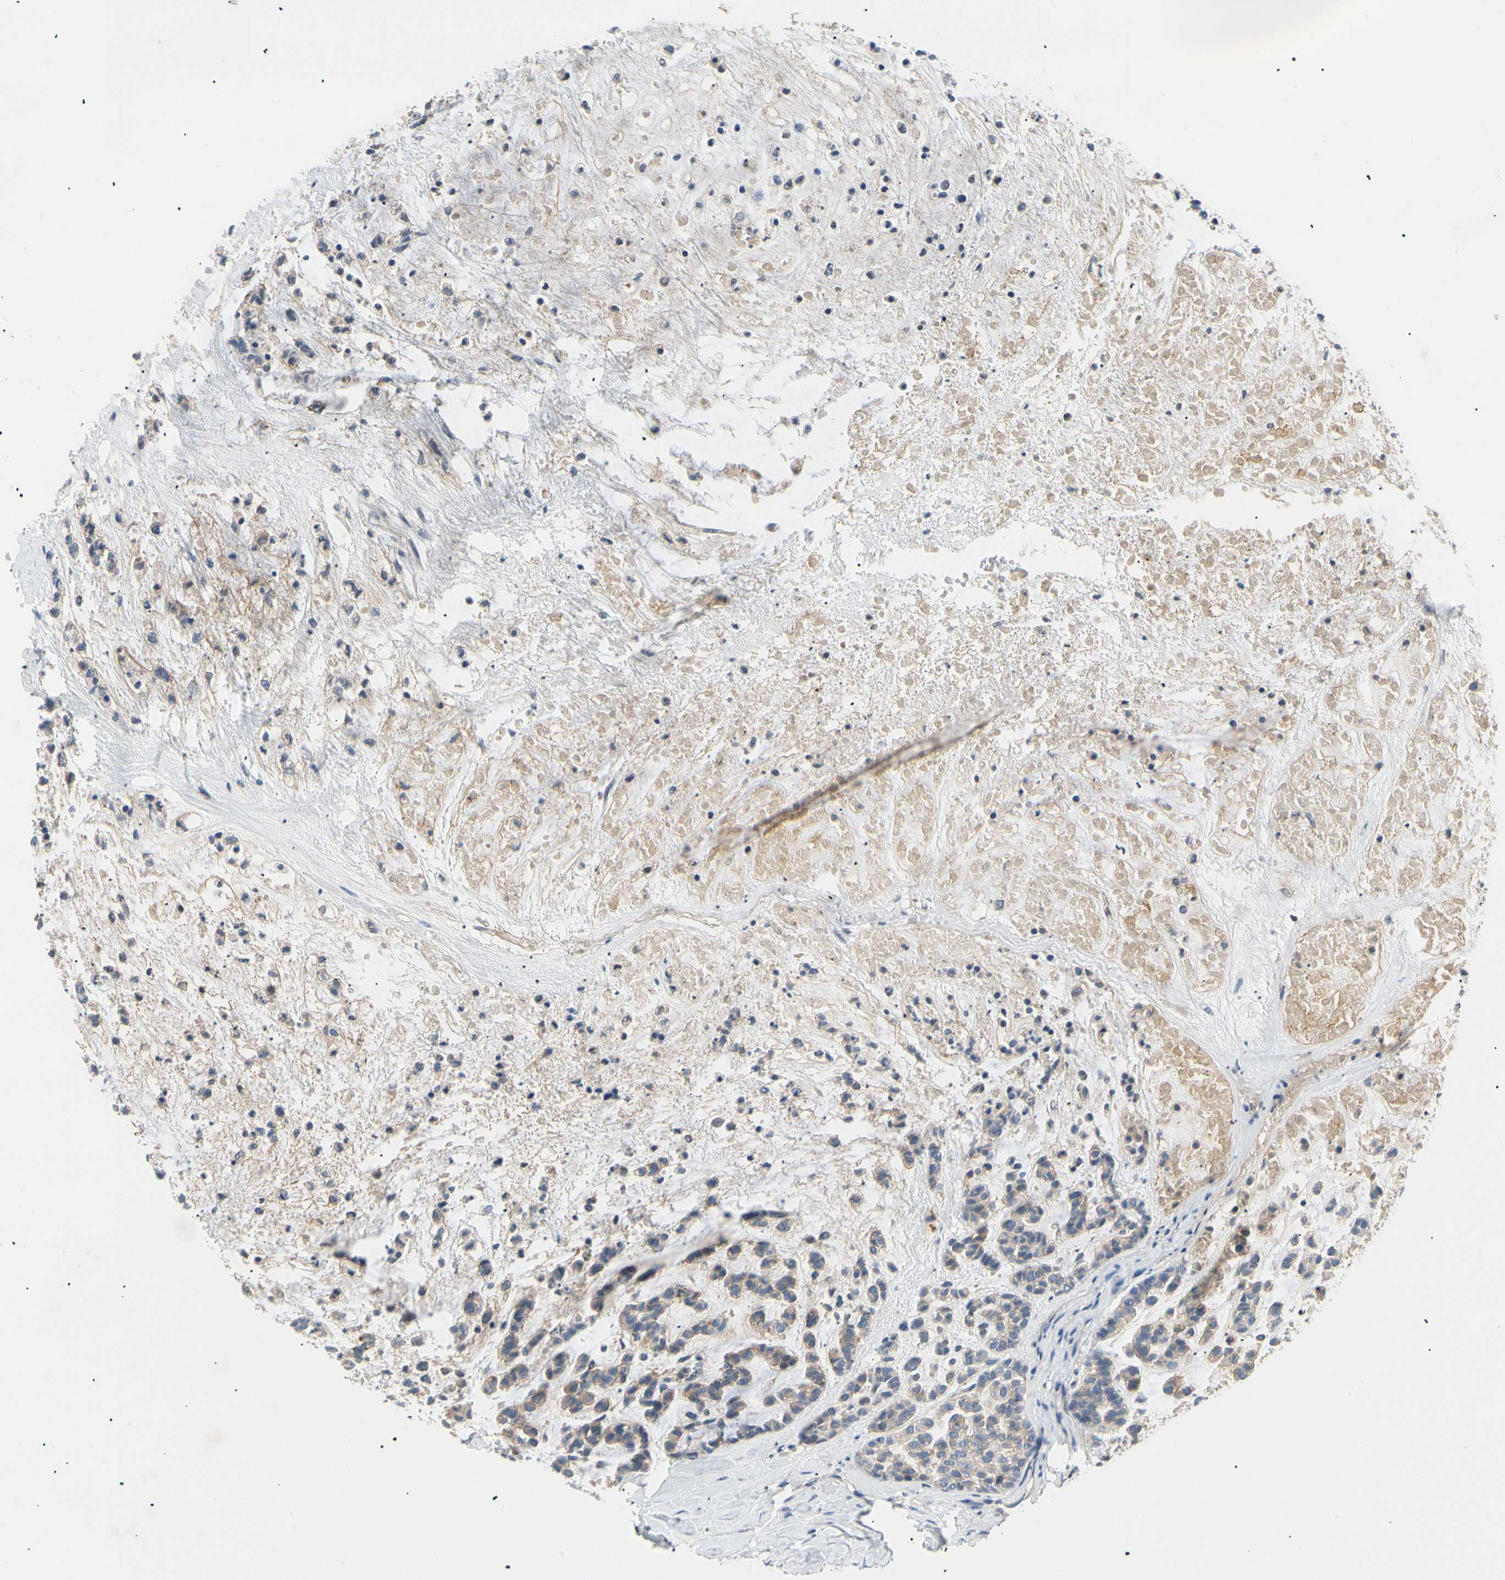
{"staining": {"intensity": "weak", "quantity": "25%-75%", "location": "cytoplasmic/membranous"}, "tissue": "head and neck cancer", "cell_type": "Tumor cells", "image_type": "cancer", "snomed": [{"axis": "morphology", "description": "Adenocarcinoma, NOS"}, {"axis": "morphology", "description": "Adenoma, NOS"}, {"axis": "topography", "description": "Head-Neck"}], "caption": "Immunohistochemistry histopathology image of neoplastic tissue: human adenoma (head and neck) stained using immunohistochemistry (IHC) displays low levels of weak protein expression localized specifically in the cytoplasmic/membranous of tumor cells, appearing as a cytoplasmic/membranous brown color.", "gene": "TNFRSF18", "patient": {"sex": "female", "age": 55}}